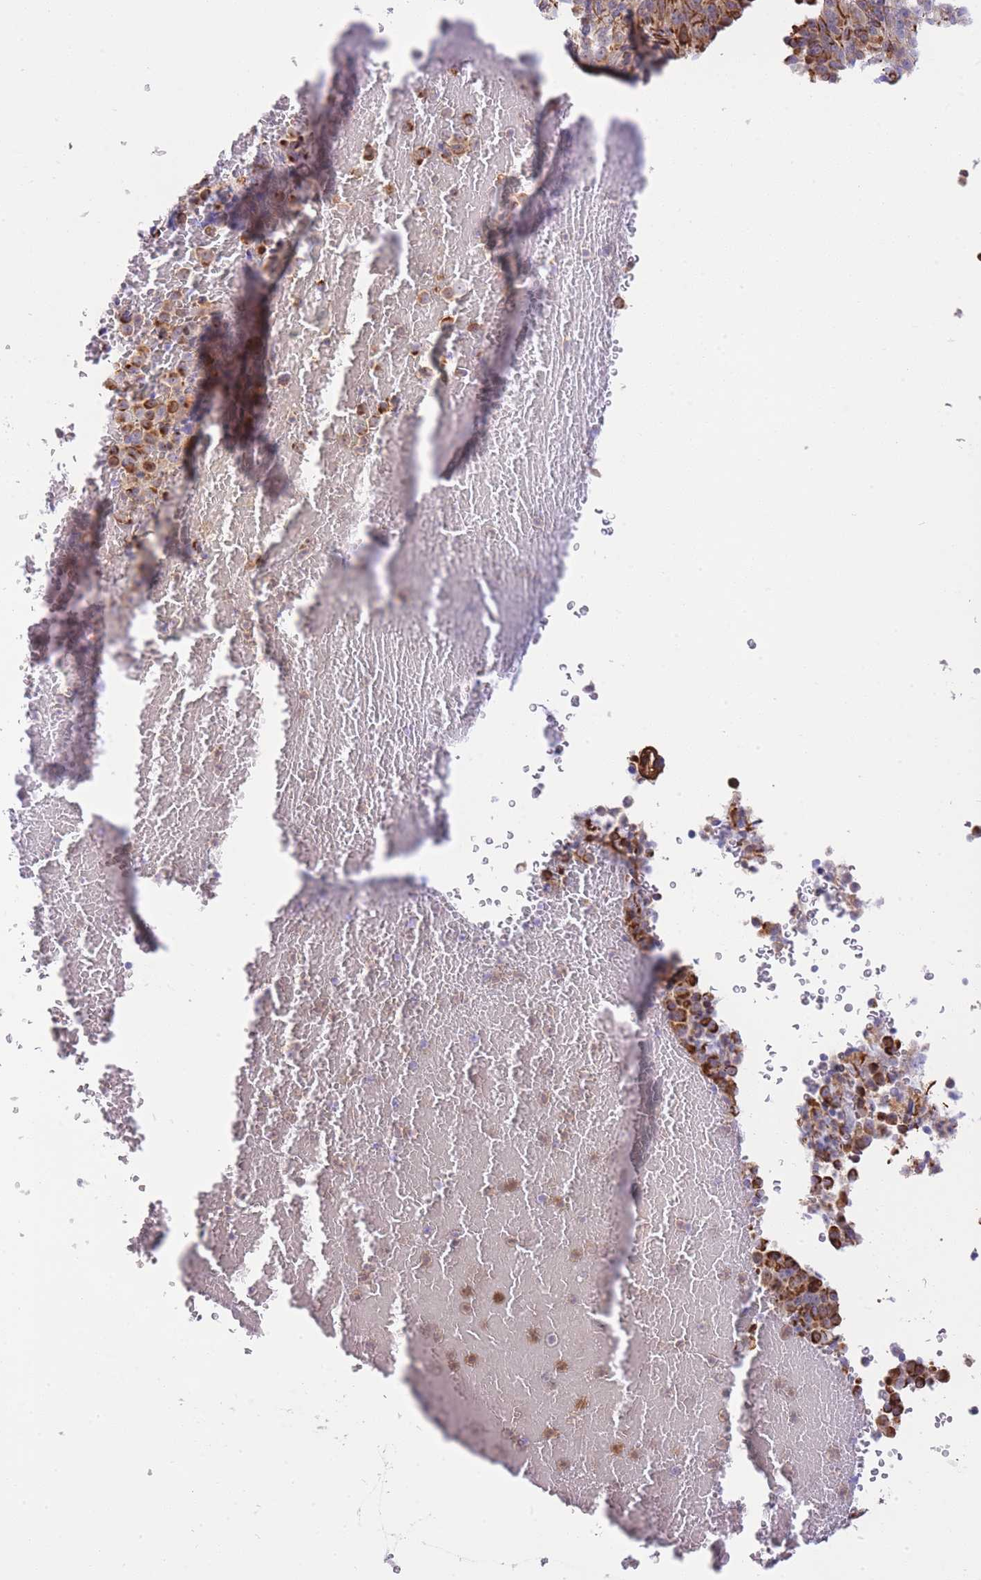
{"staining": {"intensity": "moderate", "quantity": "25%-75%", "location": "cytoplasmic/membranous"}, "tissue": "melanoma", "cell_type": "Tumor cells", "image_type": "cancer", "snomed": [{"axis": "morphology", "description": "Malignant melanoma, Metastatic site"}, {"axis": "topography", "description": "Brain"}], "caption": "Malignant melanoma (metastatic site) tissue shows moderate cytoplasmic/membranous staining in about 25%-75% of tumor cells", "gene": "ECPAS", "patient": {"sex": "female", "age": 56}}